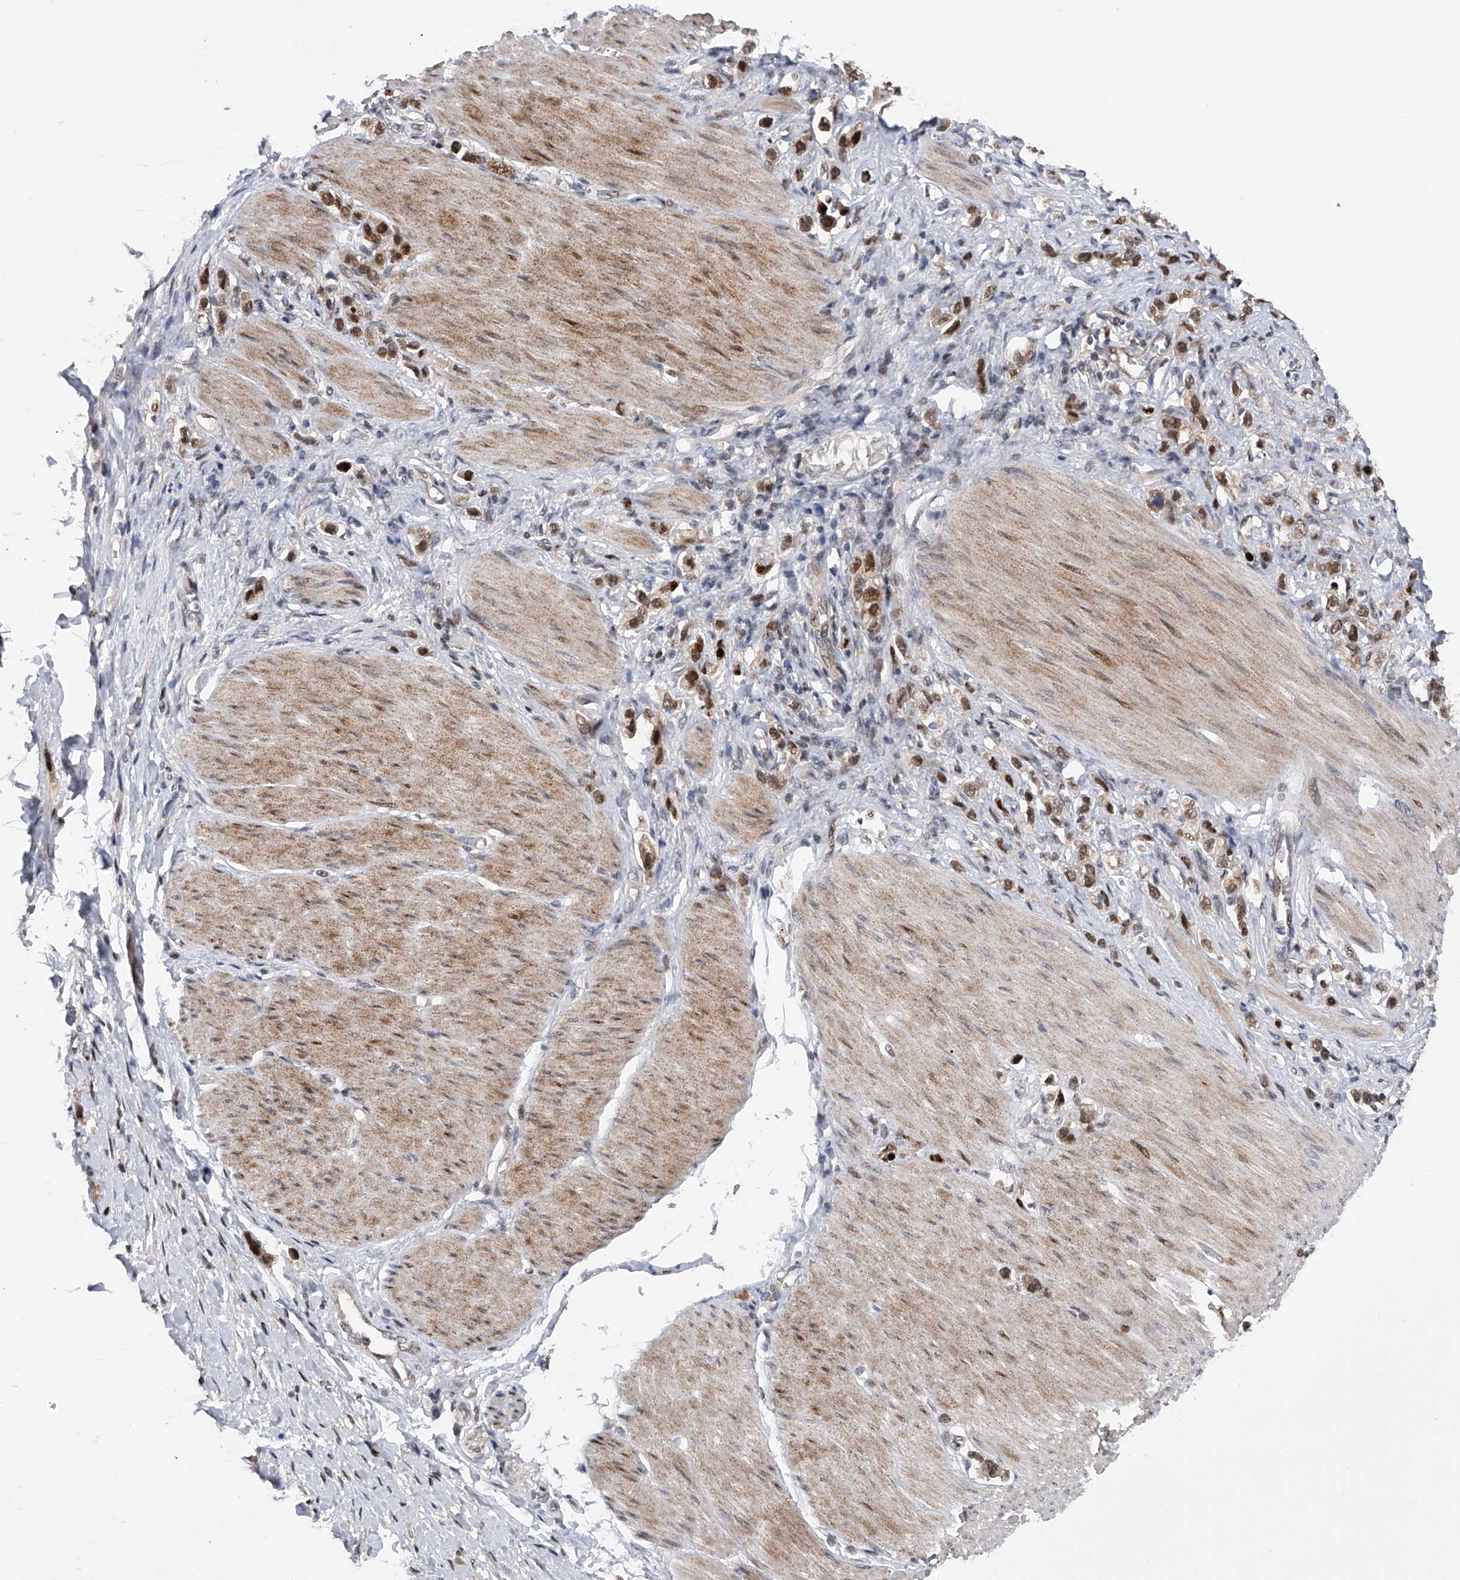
{"staining": {"intensity": "moderate", "quantity": ">75%", "location": "nuclear"}, "tissue": "stomach cancer", "cell_type": "Tumor cells", "image_type": "cancer", "snomed": [{"axis": "morphology", "description": "Adenocarcinoma, NOS"}, {"axis": "topography", "description": "Stomach"}], "caption": "Stomach adenocarcinoma stained with a protein marker shows moderate staining in tumor cells.", "gene": "RWDD2A", "patient": {"sex": "female", "age": 65}}